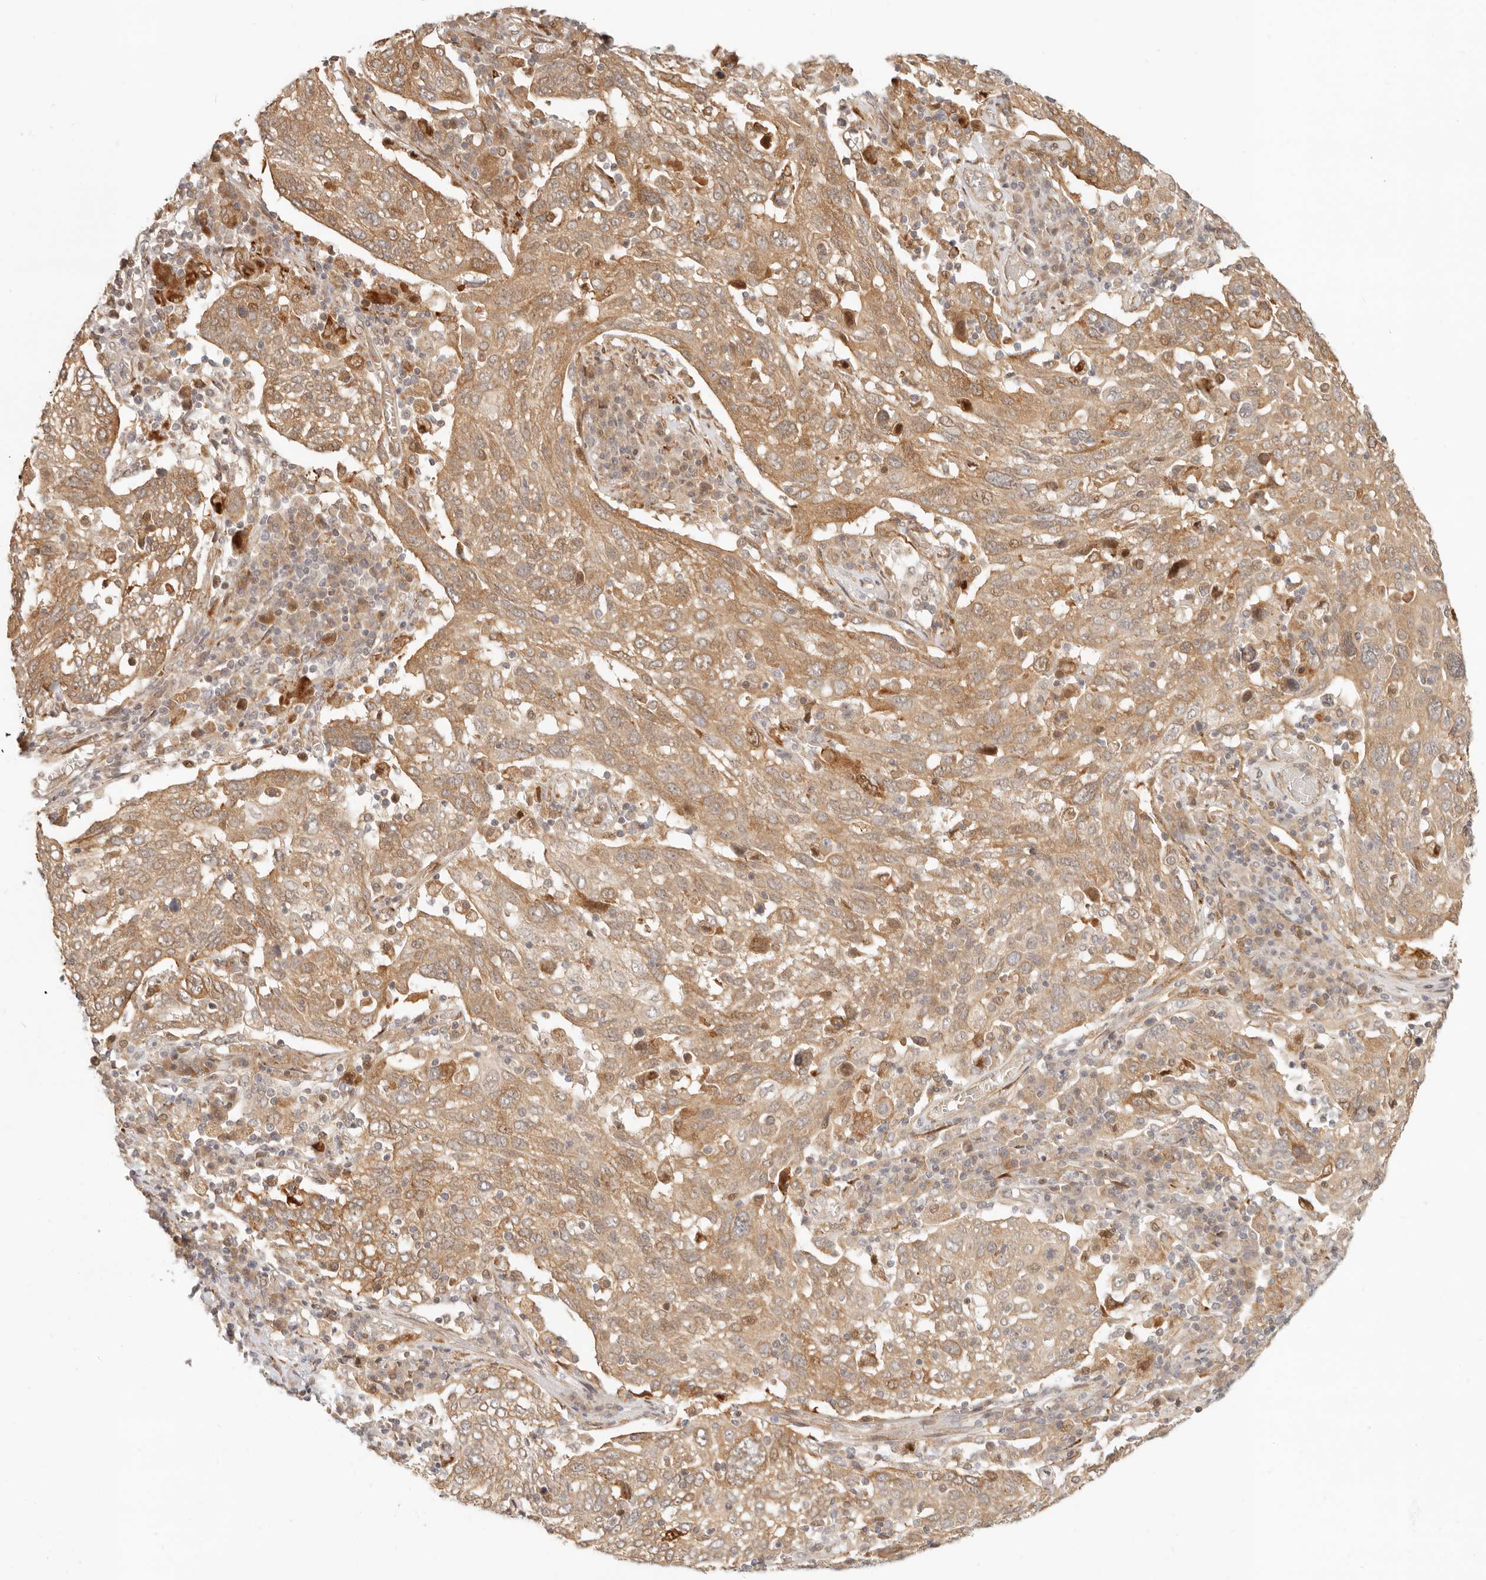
{"staining": {"intensity": "moderate", "quantity": ">75%", "location": "cytoplasmic/membranous"}, "tissue": "lung cancer", "cell_type": "Tumor cells", "image_type": "cancer", "snomed": [{"axis": "morphology", "description": "Squamous cell carcinoma, NOS"}, {"axis": "topography", "description": "Lung"}], "caption": "Tumor cells reveal medium levels of moderate cytoplasmic/membranous expression in approximately >75% of cells in lung cancer (squamous cell carcinoma). Nuclei are stained in blue.", "gene": "TUFT1", "patient": {"sex": "male", "age": 65}}